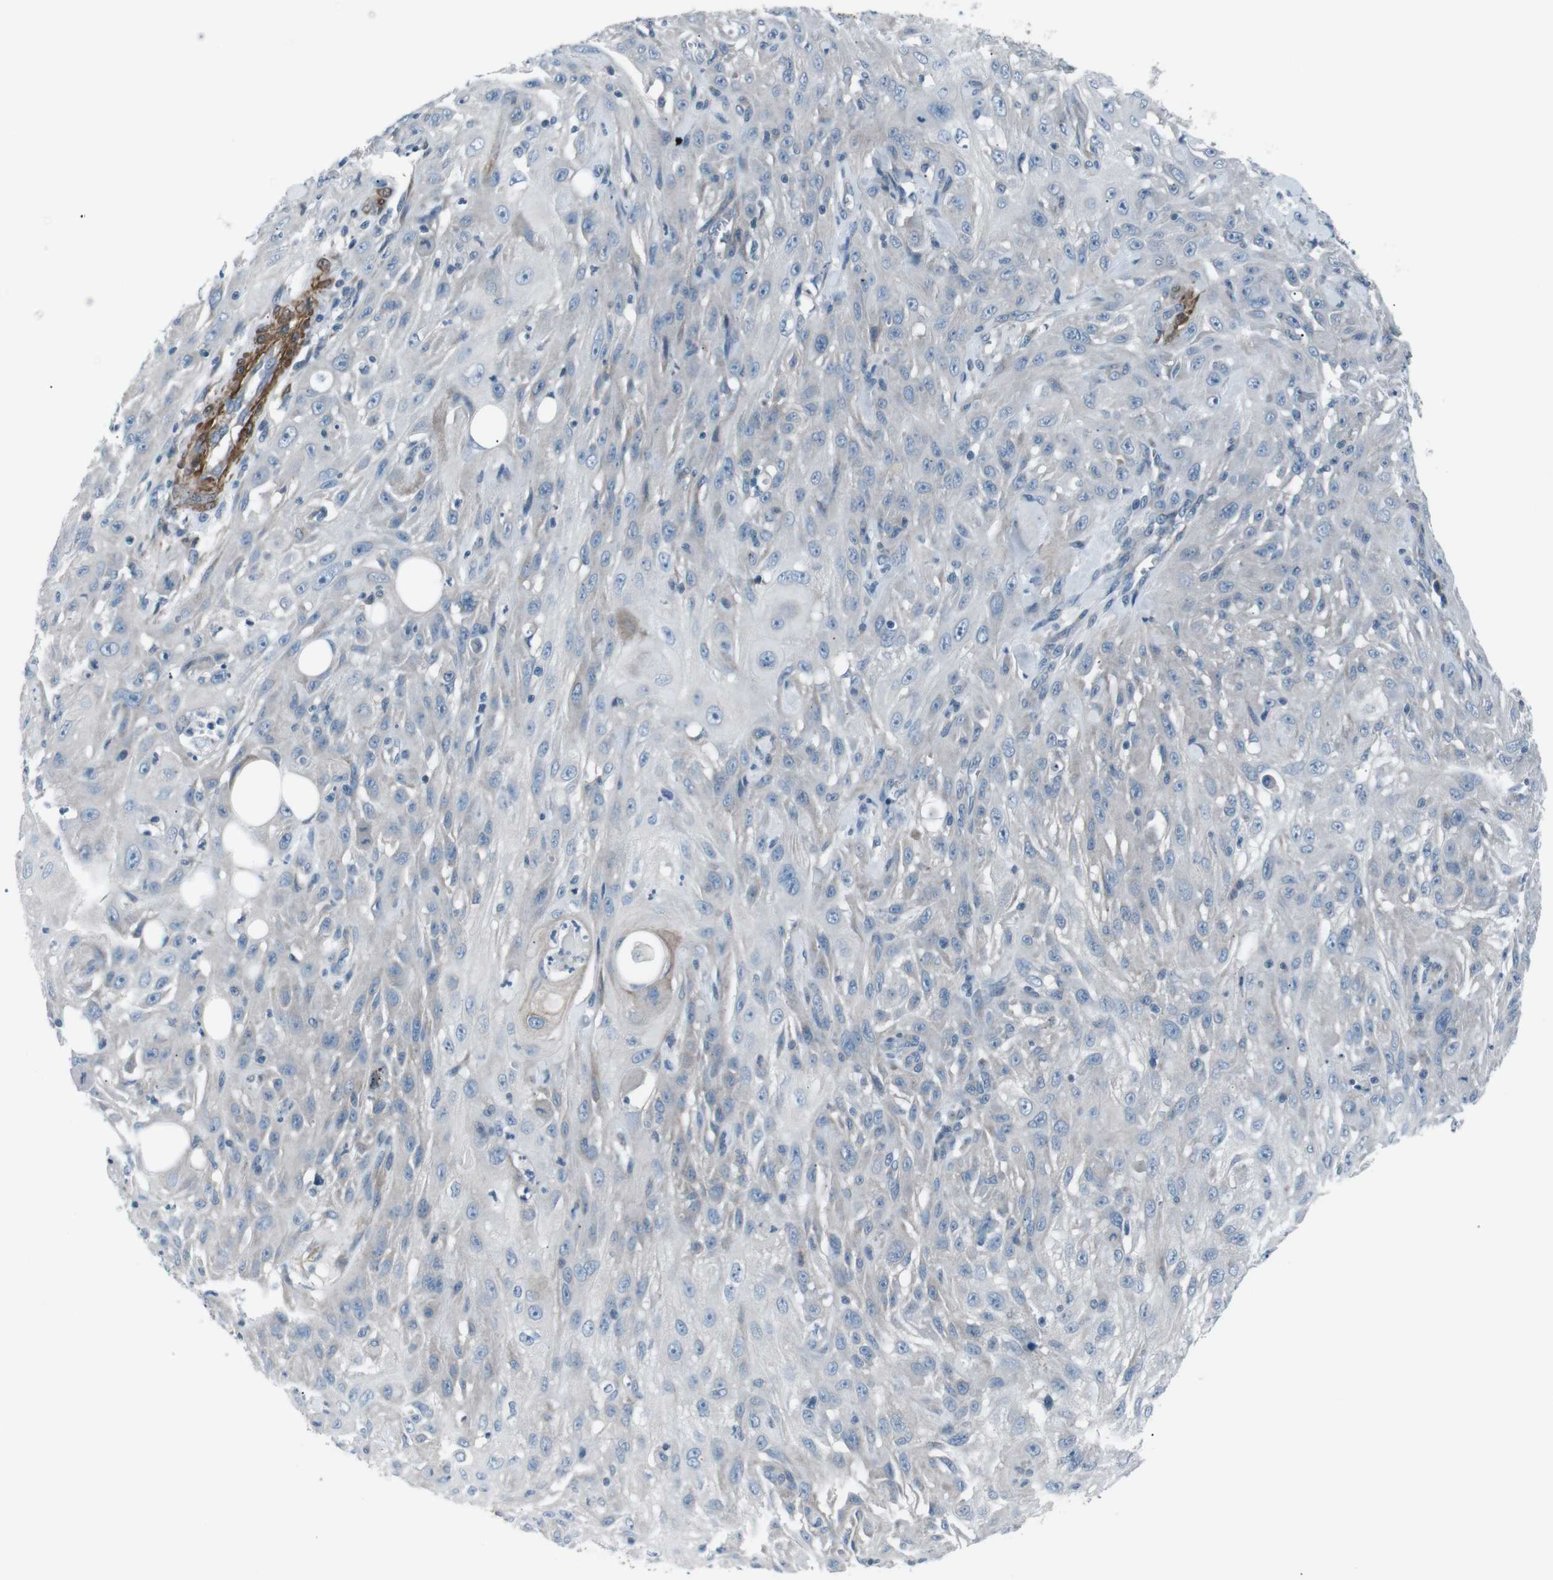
{"staining": {"intensity": "negative", "quantity": "none", "location": "none"}, "tissue": "skin cancer", "cell_type": "Tumor cells", "image_type": "cancer", "snomed": [{"axis": "morphology", "description": "Squamous cell carcinoma, NOS"}, {"axis": "topography", "description": "Skin"}], "caption": "This is an immunohistochemistry photomicrograph of skin squamous cell carcinoma. There is no expression in tumor cells.", "gene": "PDLIM5", "patient": {"sex": "male", "age": 75}}